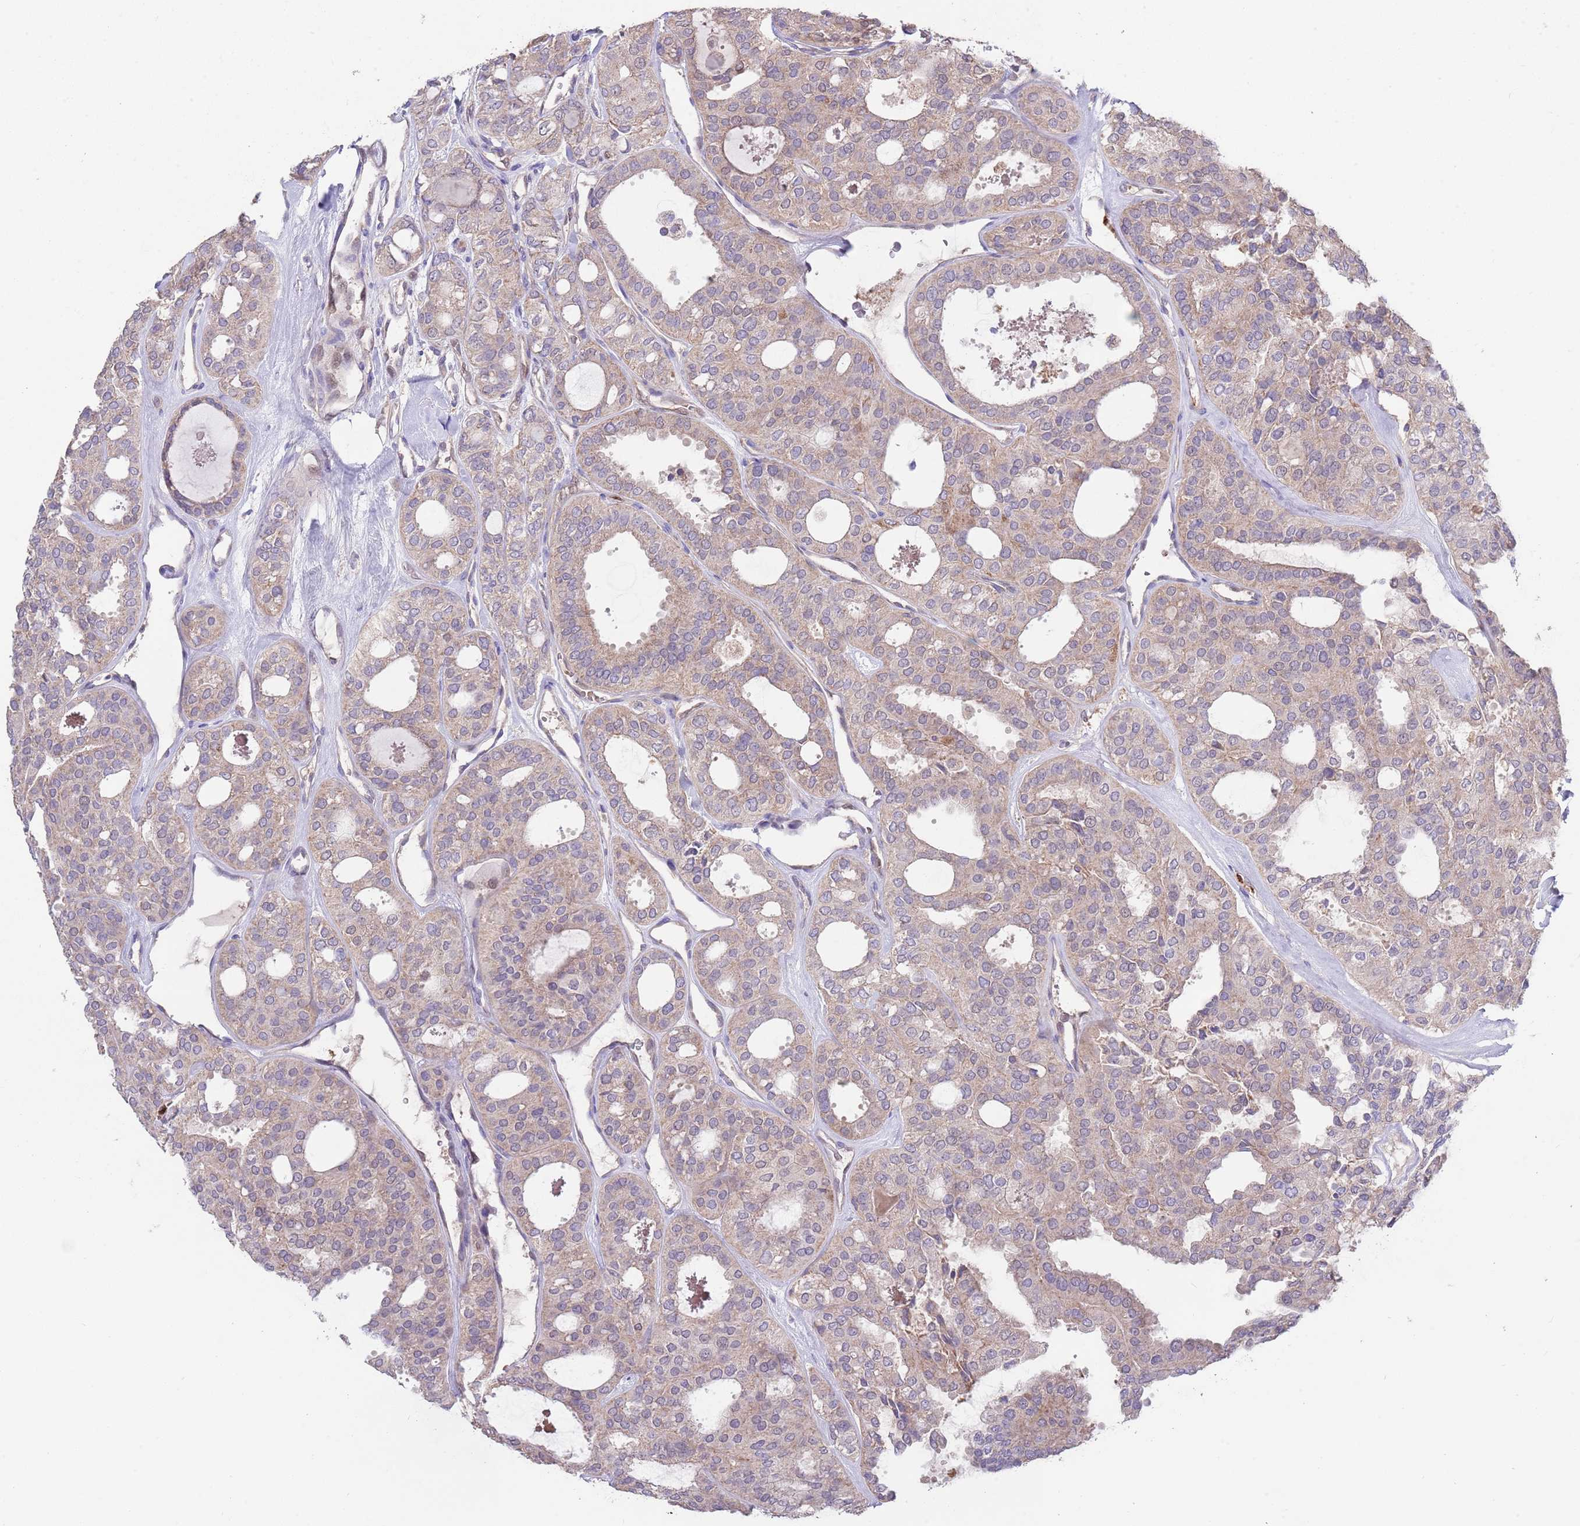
{"staining": {"intensity": "weak", "quantity": "25%-75%", "location": "cytoplasmic/membranous"}, "tissue": "thyroid cancer", "cell_type": "Tumor cells", "image_type": "cancer", "snomed": [{"axis": "morphology", "description": "Follicular adenoma carcinoma, NOS"}, {"axis": "topography", "description": "Thyroid gland"}], "caption": "Tumor cells demonstrate low levels of weak cytoplasmic/membranous positivity in approximately 25%-75% of cells in human thyroid cancer (follicular adenoma carcinoma).", "gene": "DDT", "patient": {"sex": "male", "age": 75}}